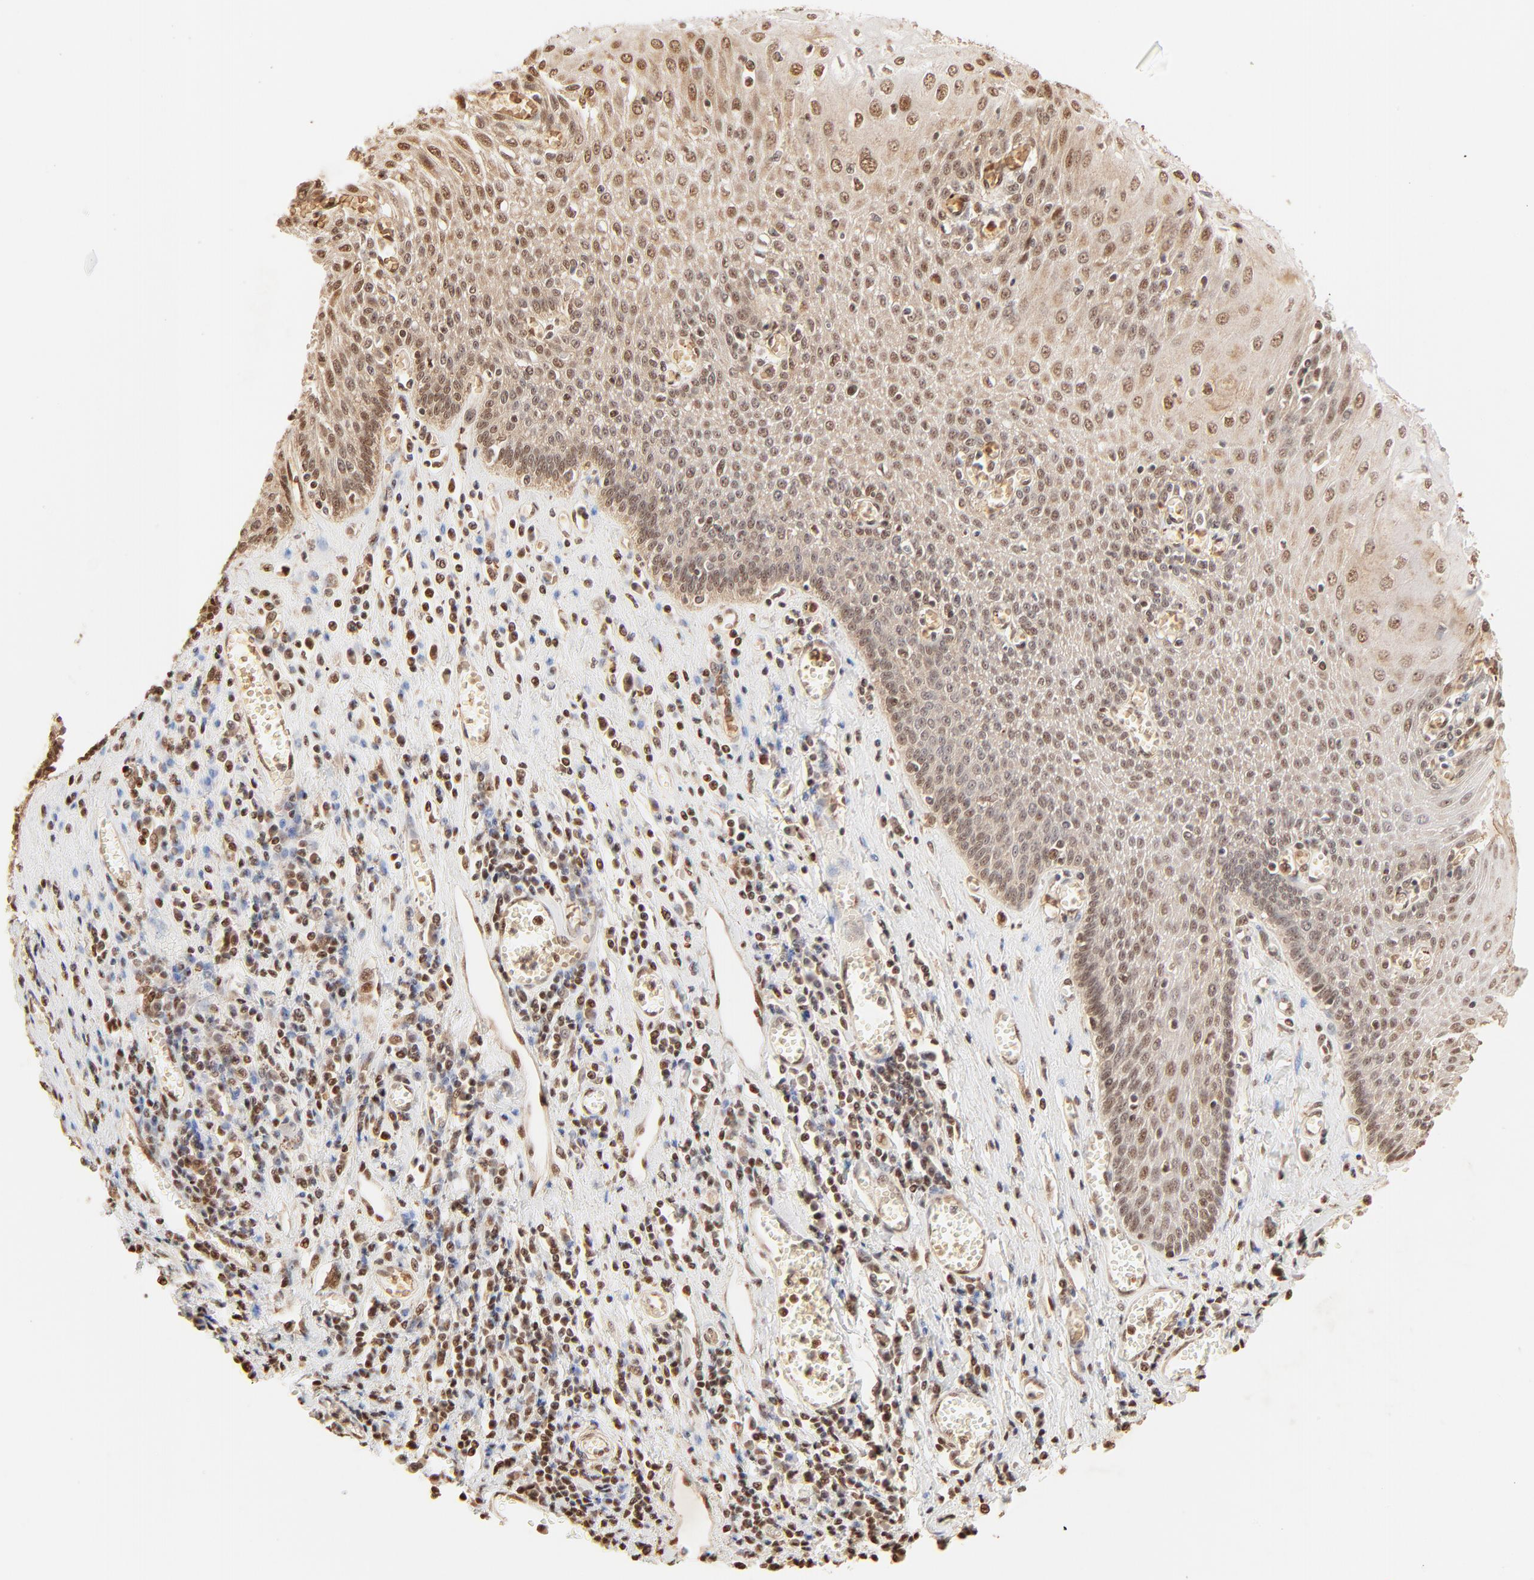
{"staining": {"intensity": "moderate", "quantity": ">75%", "location": "cytoplasmic/membranous,nuclear"}, "tissue": "esophagus", "cell_type": "Squamous epithelial cells", "image_type": "normal", "snomed": [{"axis": "morphology", "description": "Normal tissue, NOS"}, {"axis": "morphology", "description": "Squamous cell carcinoma, NOS"}, {"axis": "topography", "description": "Esophagus"}], "caption": "Brown immunohistochemical staining in unremarkable human esophagus demonstrates moderate cytoplasmic/membranous,nuclear expression in about >75% of squamous epithelial cells.", "gene": "FAM50A", "patient": {"sex": "male", "age": 65}}